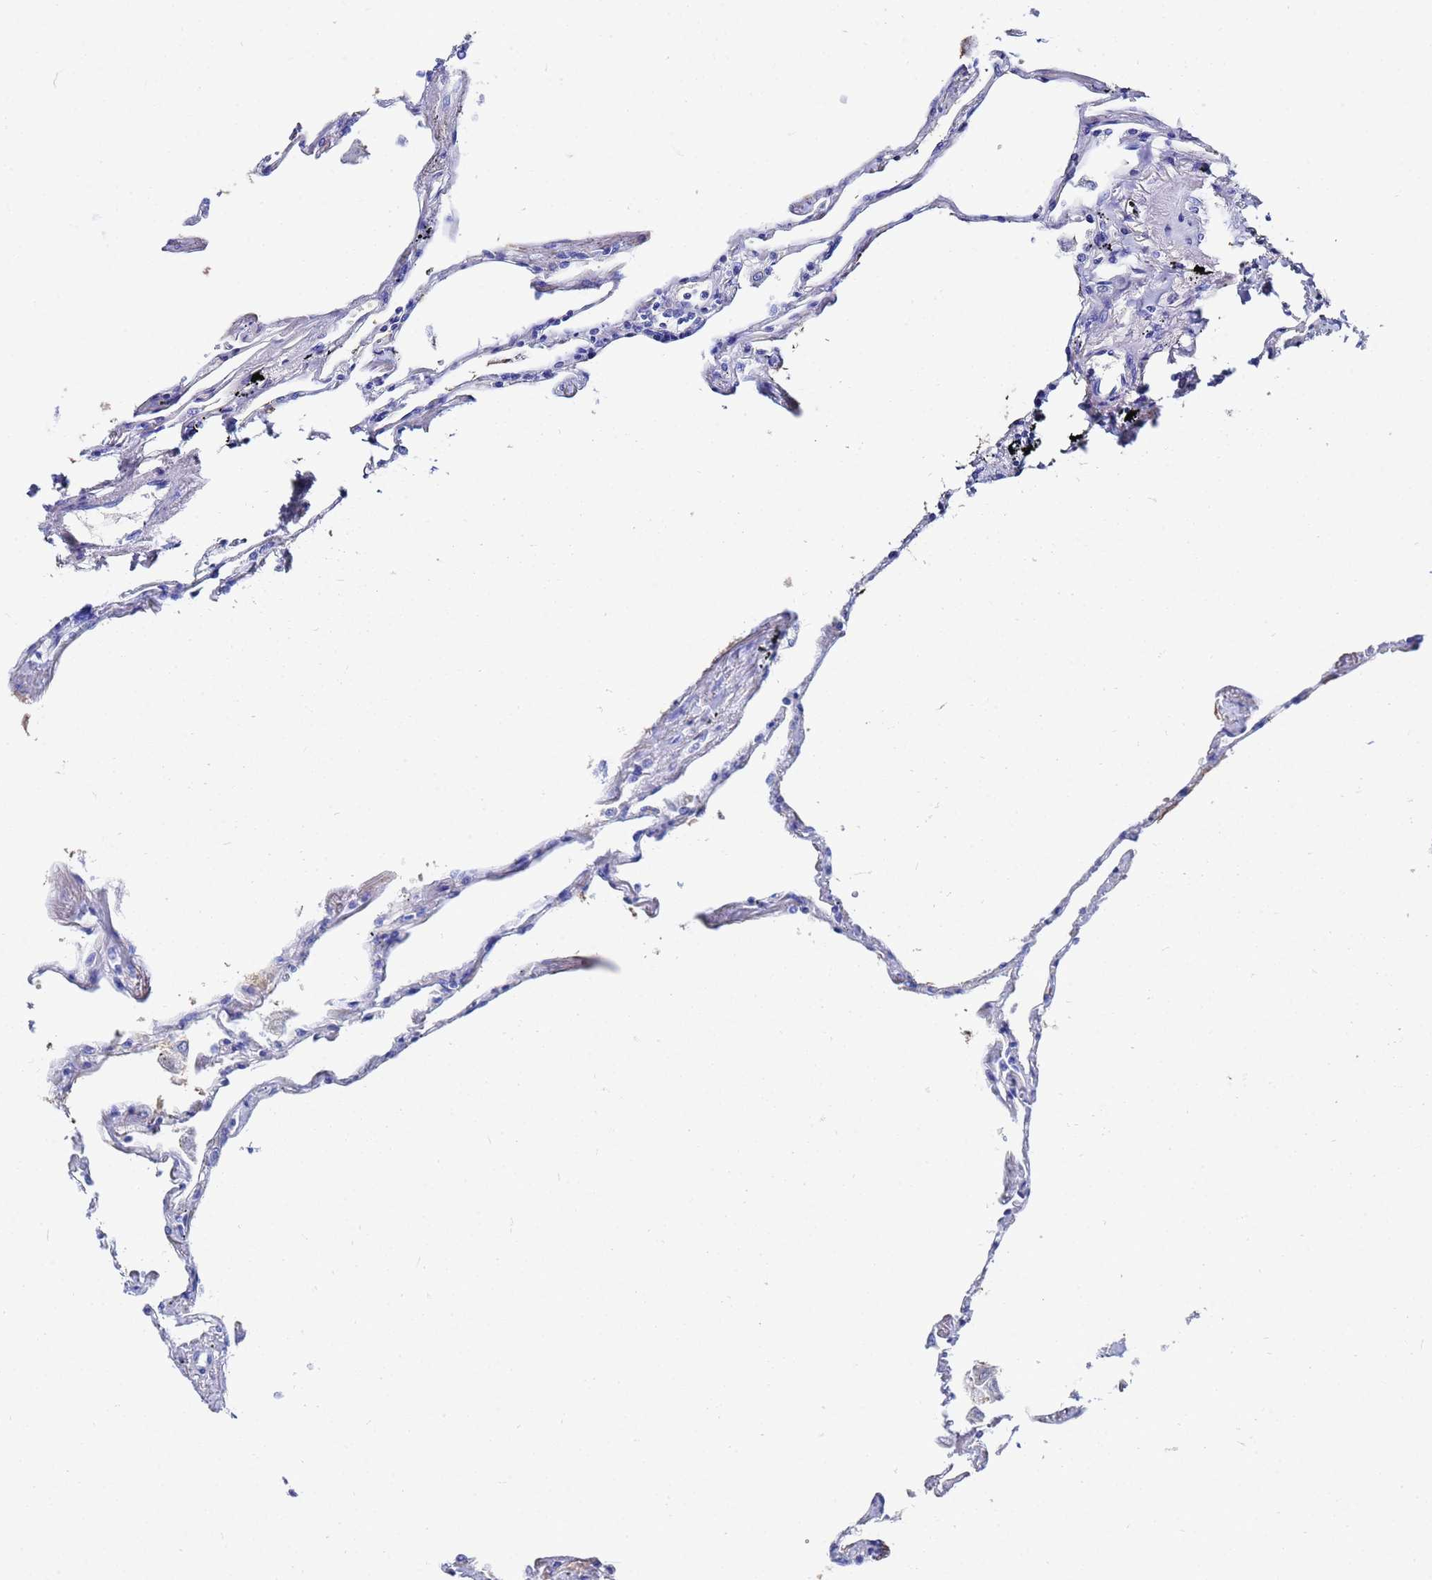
{"staining": {"intensity": "negative", "quantity": "none", "location": "none"}, "tissue": "lung", "cell_type": "Alveolar cells", "image_type": "normal", "snomed": [{"axis": "morphology", "description": "Normal tissue, NOS"}, {"axis": "topography", "description": "Lung"}], "caption": "IHC photomicrograph of unremarkable human lung stained for a protein (brown), which exhibits no expression in alveolar cells. (Brightfield microscopy of DAB (3,3'-diaminobenzidine) immunohistochemistry at high magnification).", "gene": "AQP12A", "patient": {"sex": "female", "age": 67}}